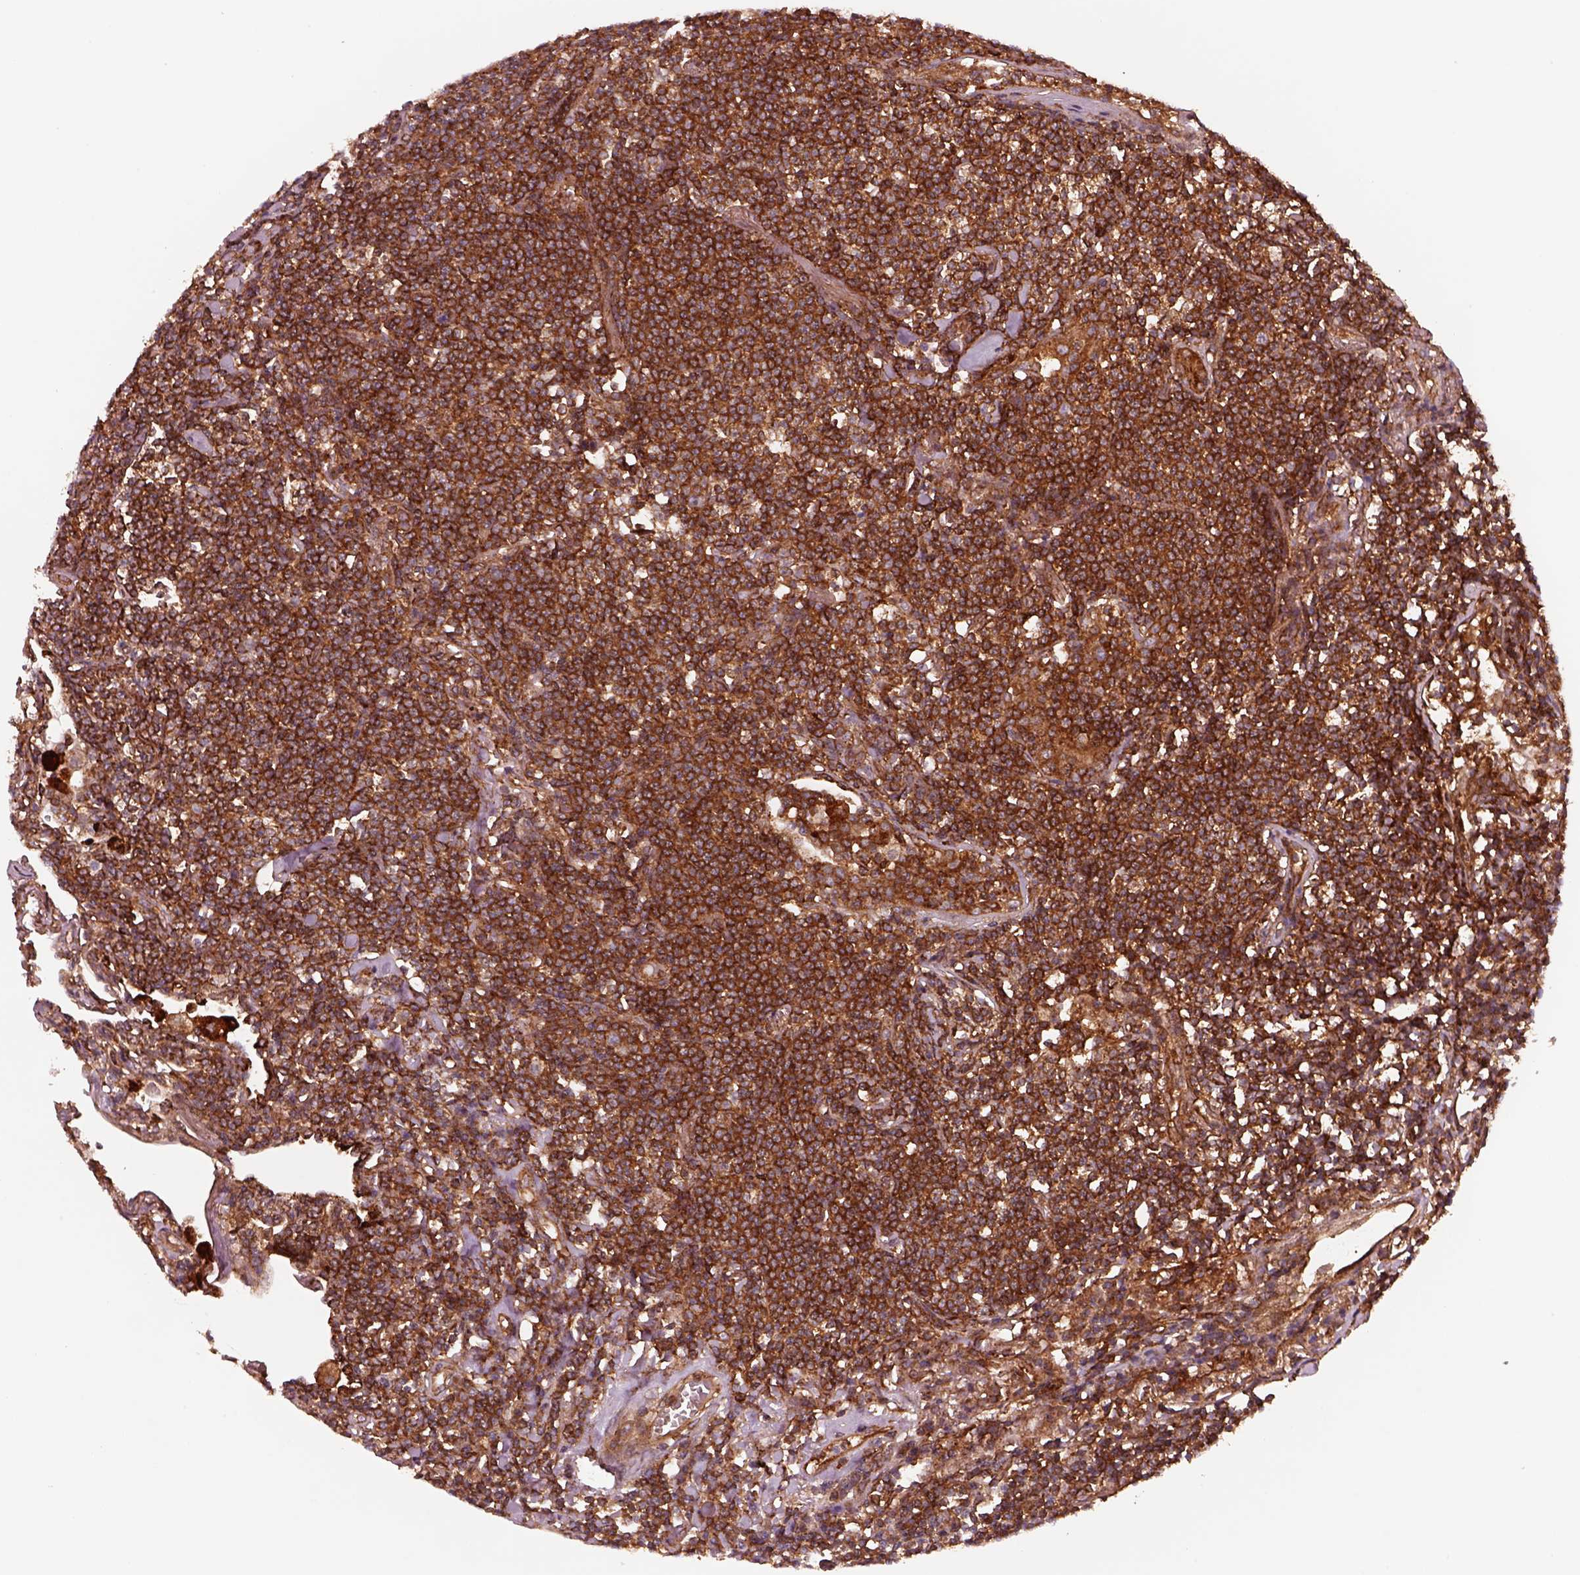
{"staining": {"intensity": "strong", "quantity": ">75%", "location": "cytoplasmic/membranous"}, "tissue": "lymphoma", "cell_type": "Tumor cells", "image_type": "cancer", "snomed": [{"axis": "morphology", "description": "Malignant lymphoma, non-Hodgkin's type, Low grade"}, {"axis": "topography", "description": "Lung"}], "caption": "Strong cytoplasmic/membranous staining is appreciated in about >75% of tumor cells in lymphoma. The protein of interest is shown in brown color, while the nuclei are stained blue.", "gene": "WASHC2A", "patient": {"sex": "female", "age": 71}}